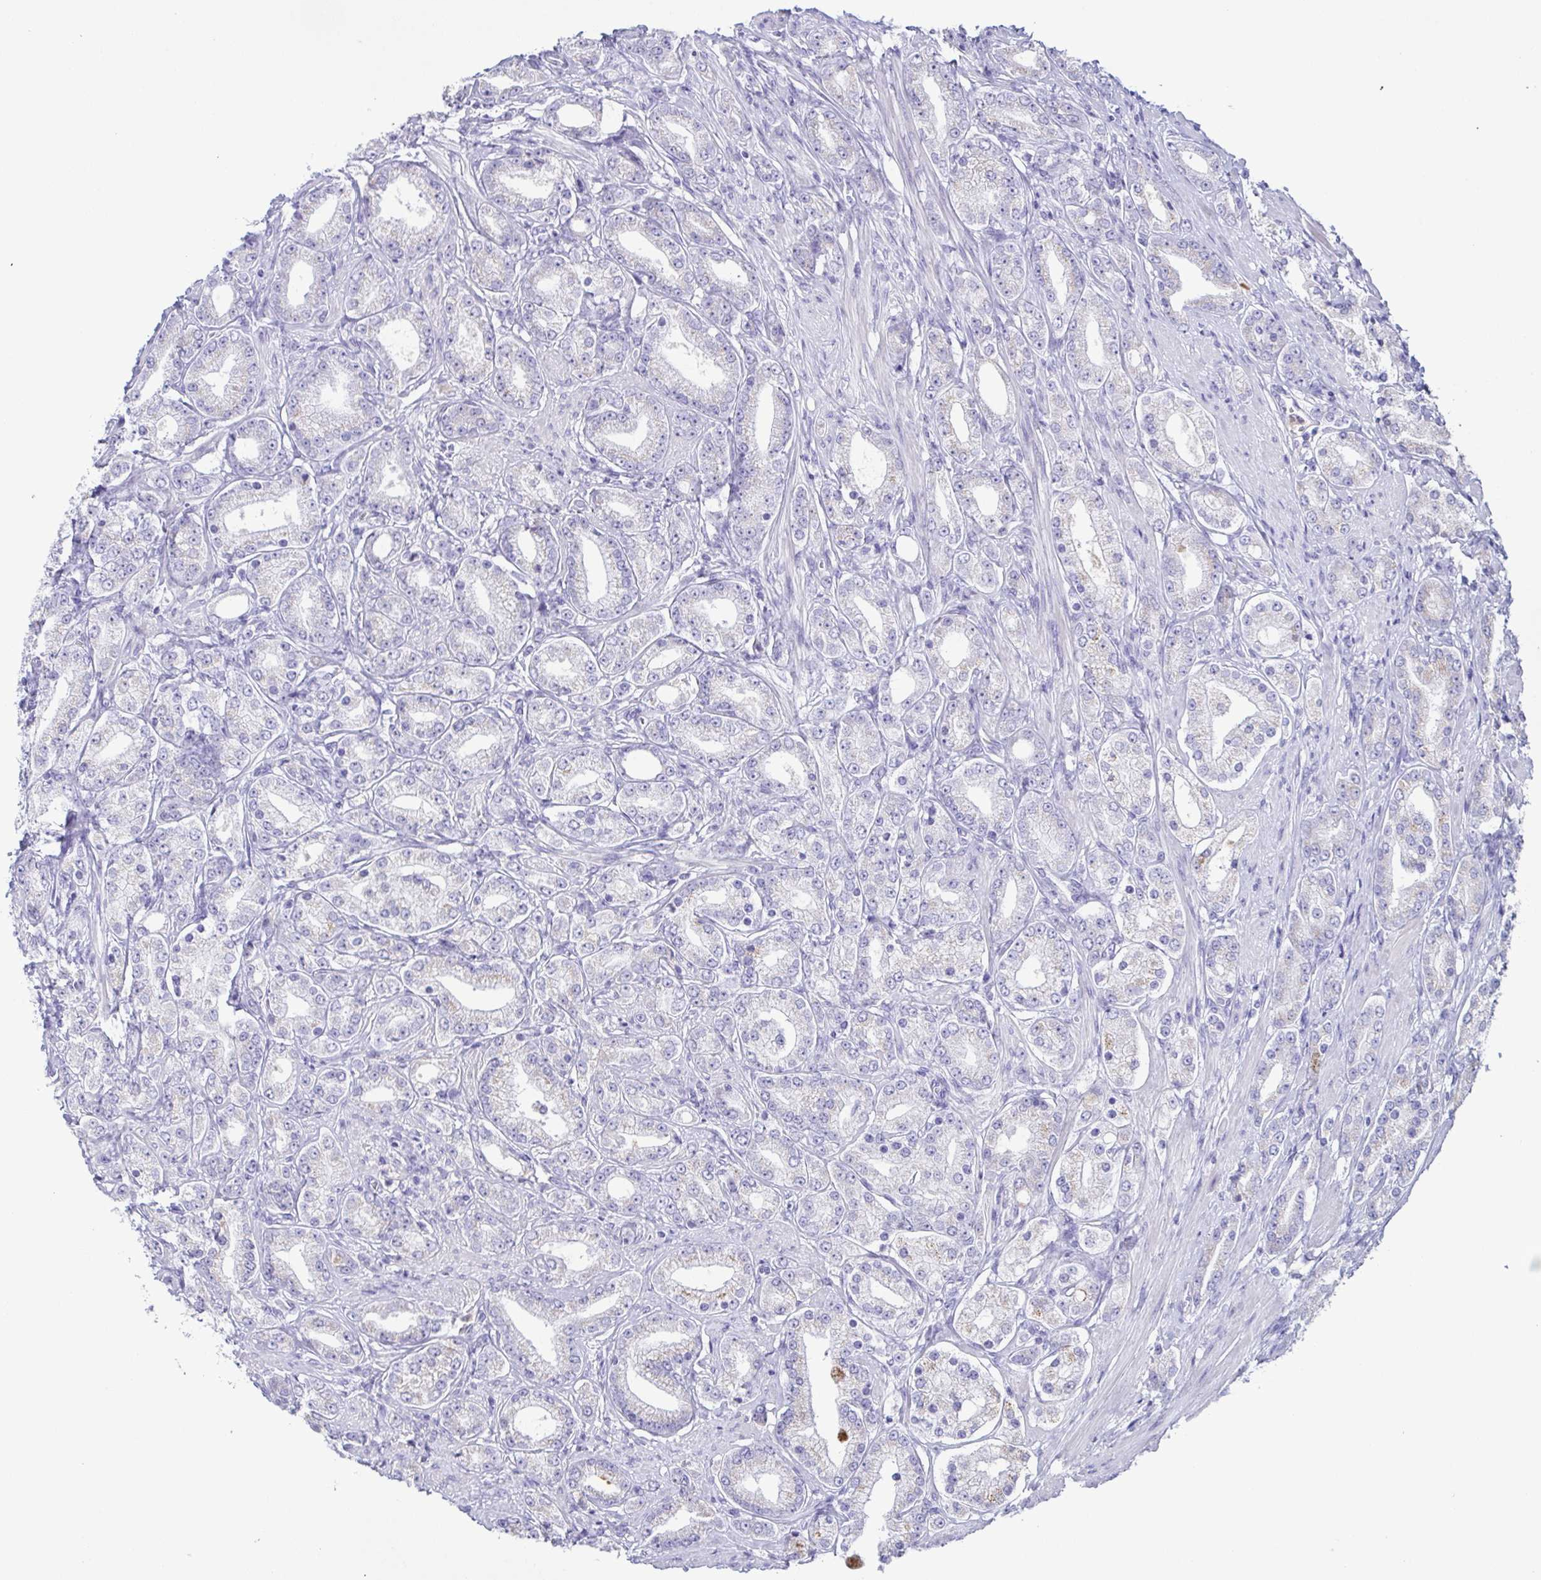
{"staining": {"intensity": "negative", "quantity": "none", "location": "none"}, "tissue": "prostate cancer", "cell_type": "Tumor cells", "image_type": "cancer", "snomed": [{"axis": "morphology", "description": "Adenocarcinoma, High grade"}, {"axis": "topography", "description": "Prostate"}], "caption": "Immunohistochemistry micrograph of human prostate cancer stained for a protein (brown), which exhibits no staining in tumor cells.", "gene": "AZU1", "patient": {"sex": "male", "age": 67}}